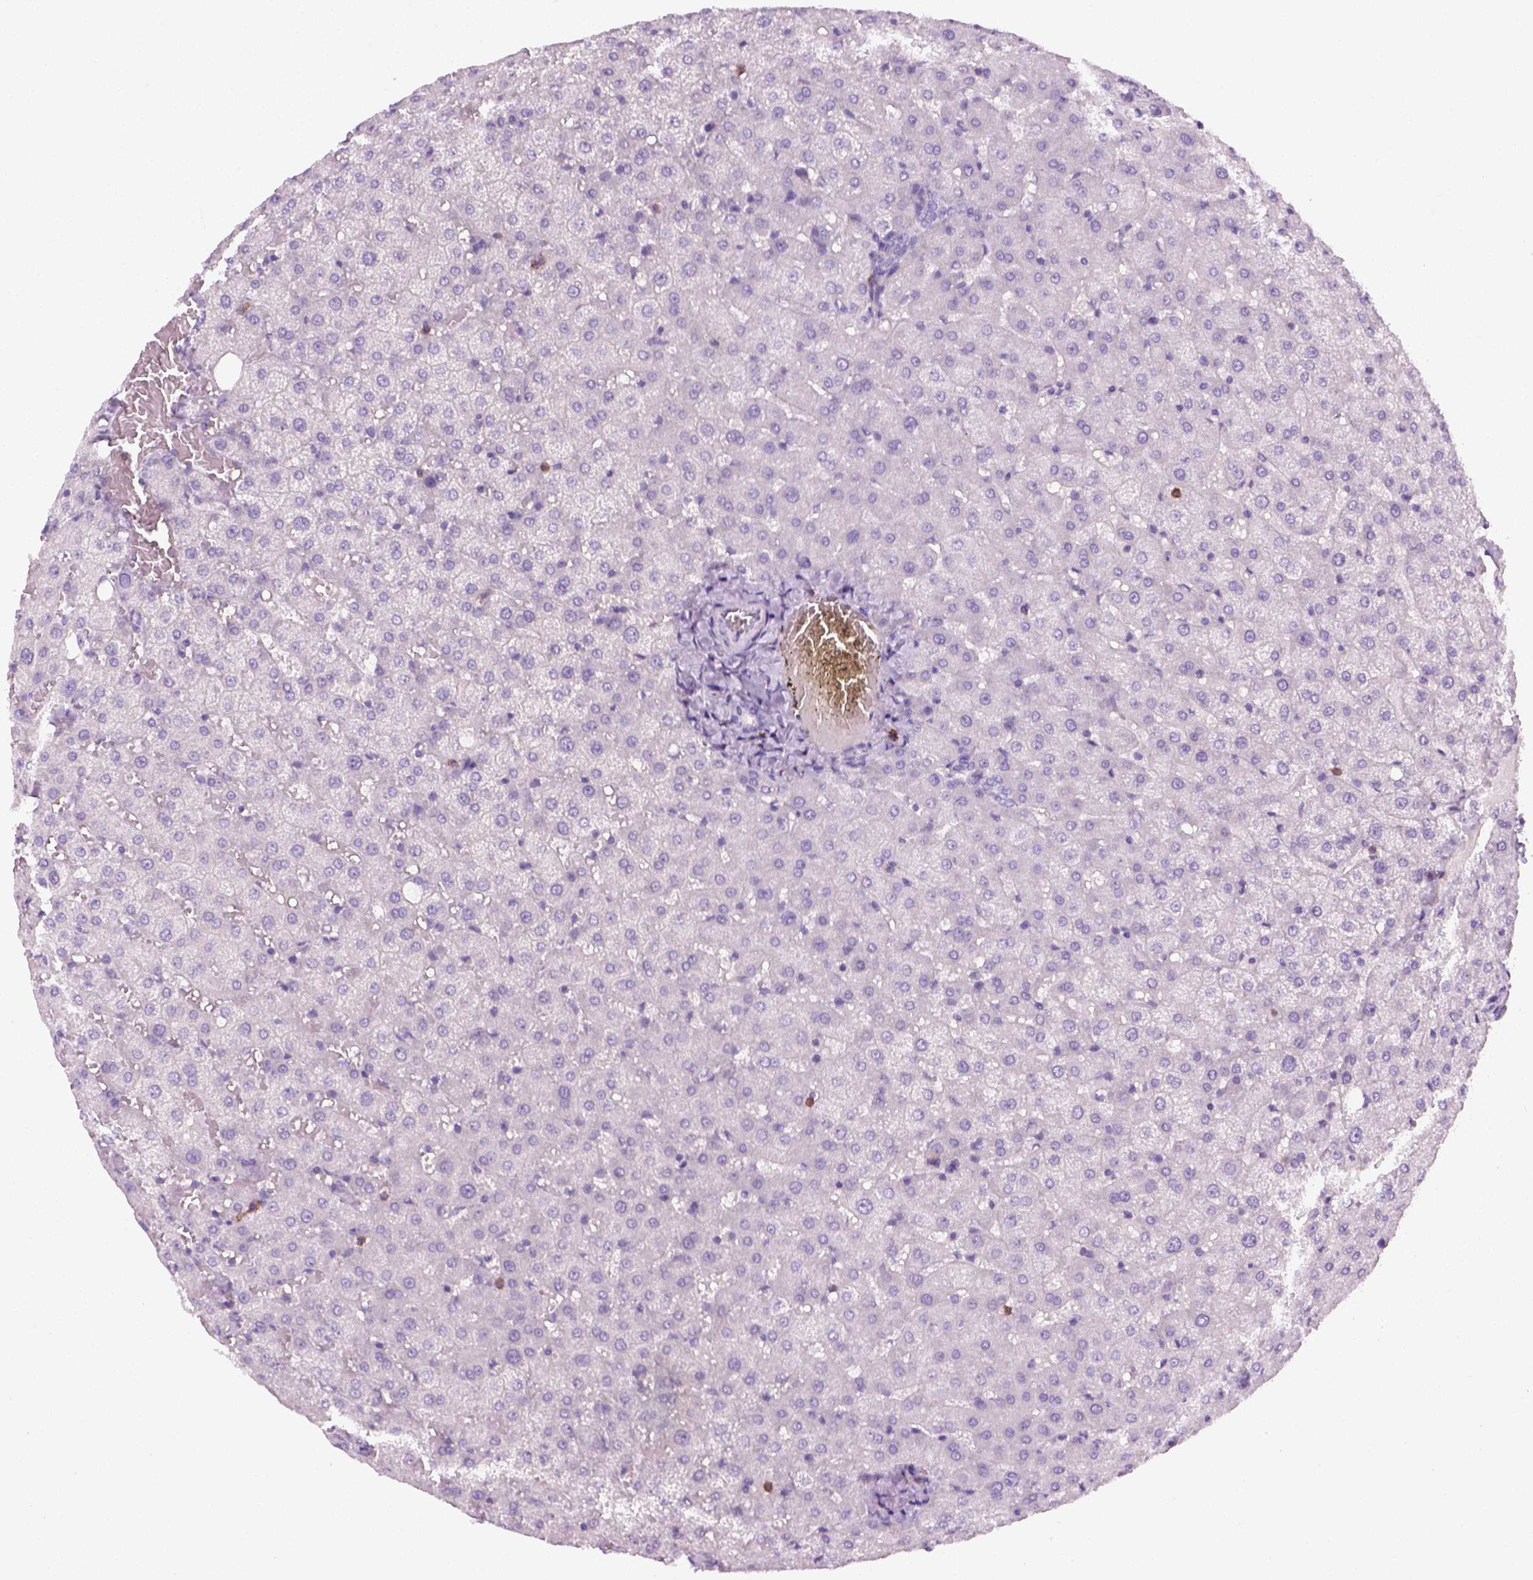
{"staining": {"intensity": "negative", "quantity": "none", "location": "none"}, "tissue": "liver", "cell_type": "Cholangiocytes", "image_type": "normal", "snomed": [{"axis": "morphology", "description": "Normal tissue, NOS"}, {"axis": "topography", "description": "Liver"}], "caption": "This micrograph is of benign liver stained with IHC to label a protein in brown with the nuclei are counter-stained blue. There is no staining in cholangiocytes.", "gene": "AQP3", "patient": {"sex": "female", "age": 50}}